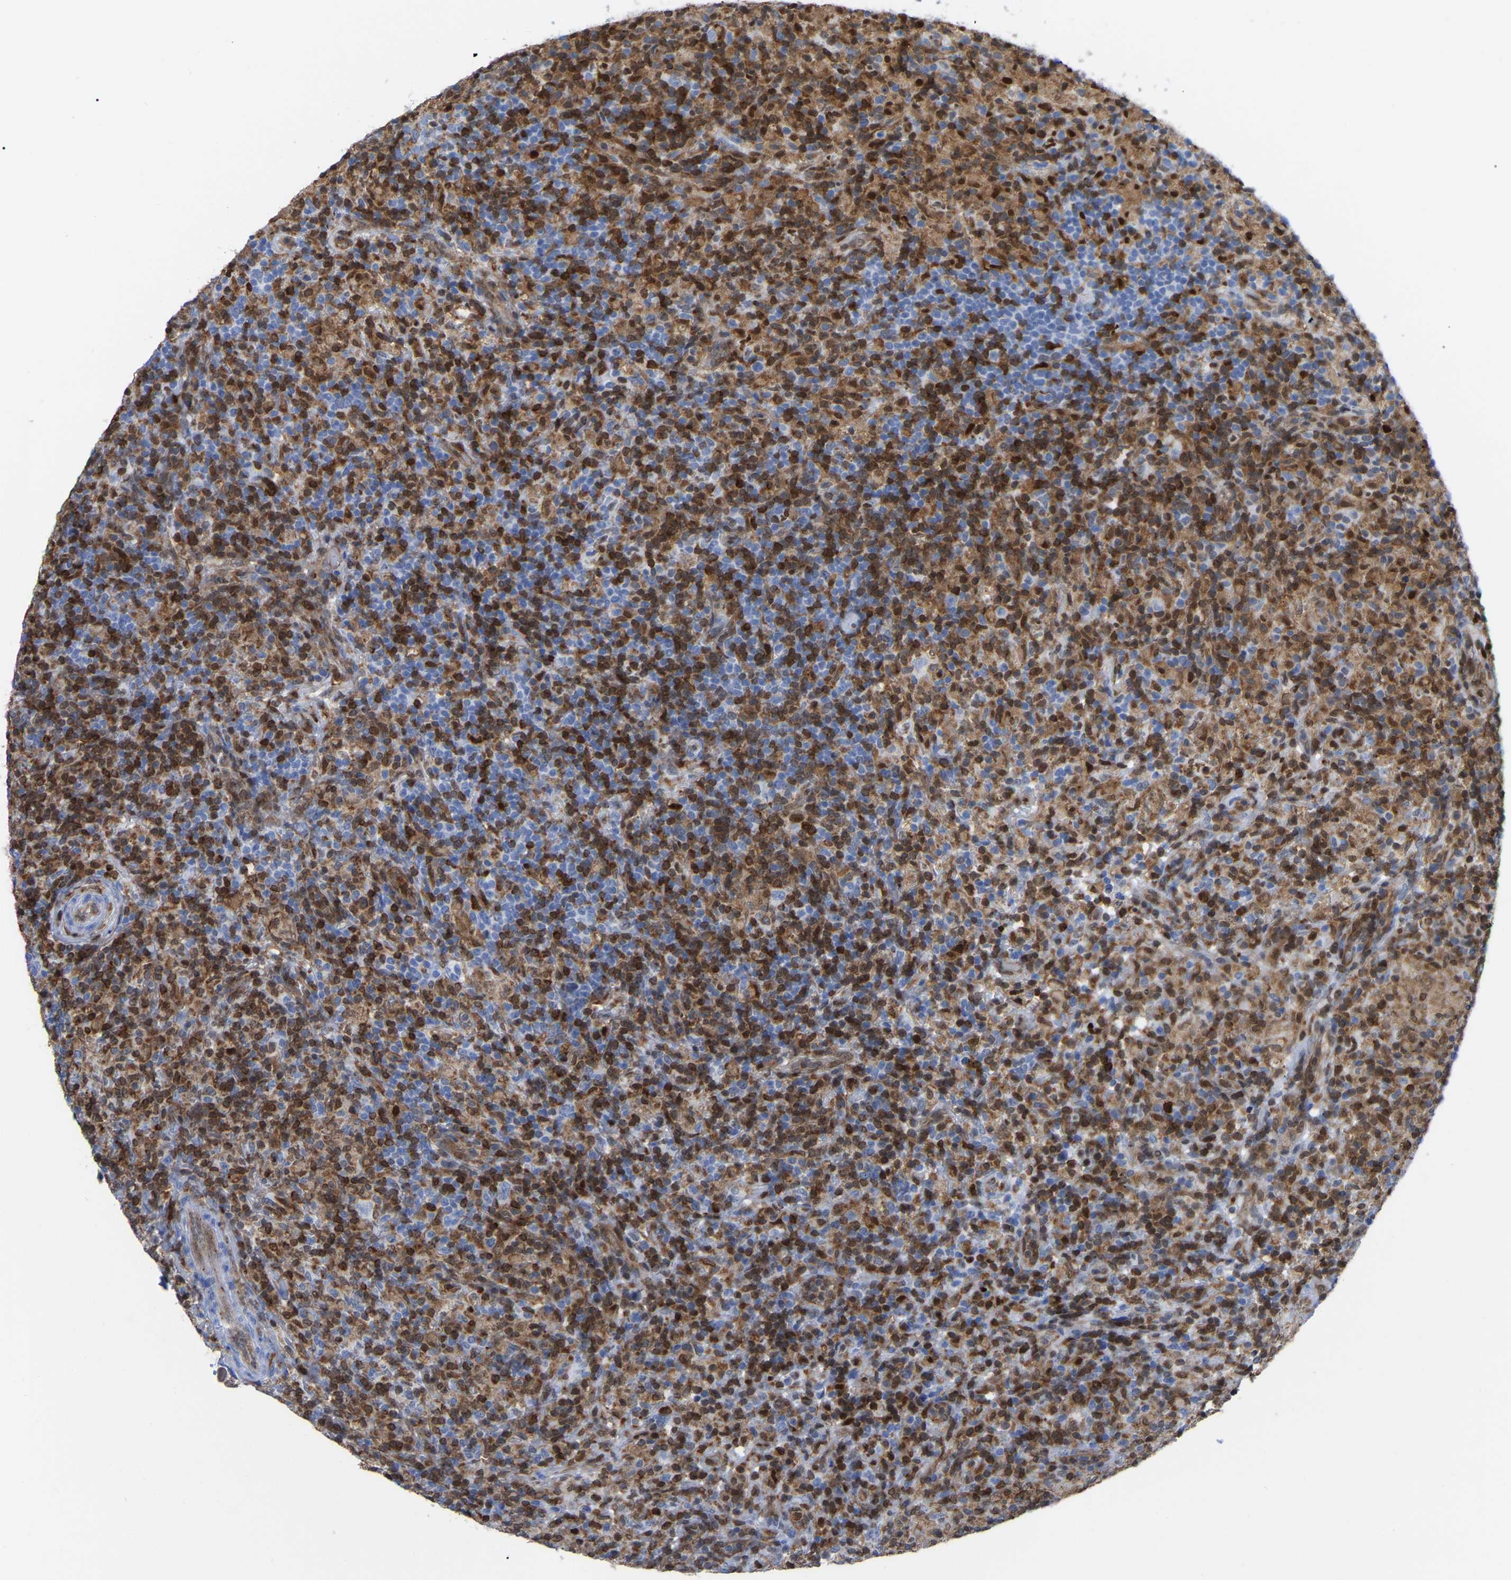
{"staining": {"intensity": "negative", "quantity": "none", "location": "none"}, "tissue": "lymphoma", "cell_type": "Tumor cells", "image_type": "cancer", "snomed": [{"axis": "morphology", "description": "Hodgkin's disease, NOS"}, {"axis": "topography", "description": "Lymph node"}], "caption": "Immunohistochemistry (IHC) micrograph of human lymphoma stained for a protein (brown), which shows no expression in tumor cells. Nuclei are stained in blue.", "gene": "GIMAP4", "patient": {"sex": "male", "age": 70}}